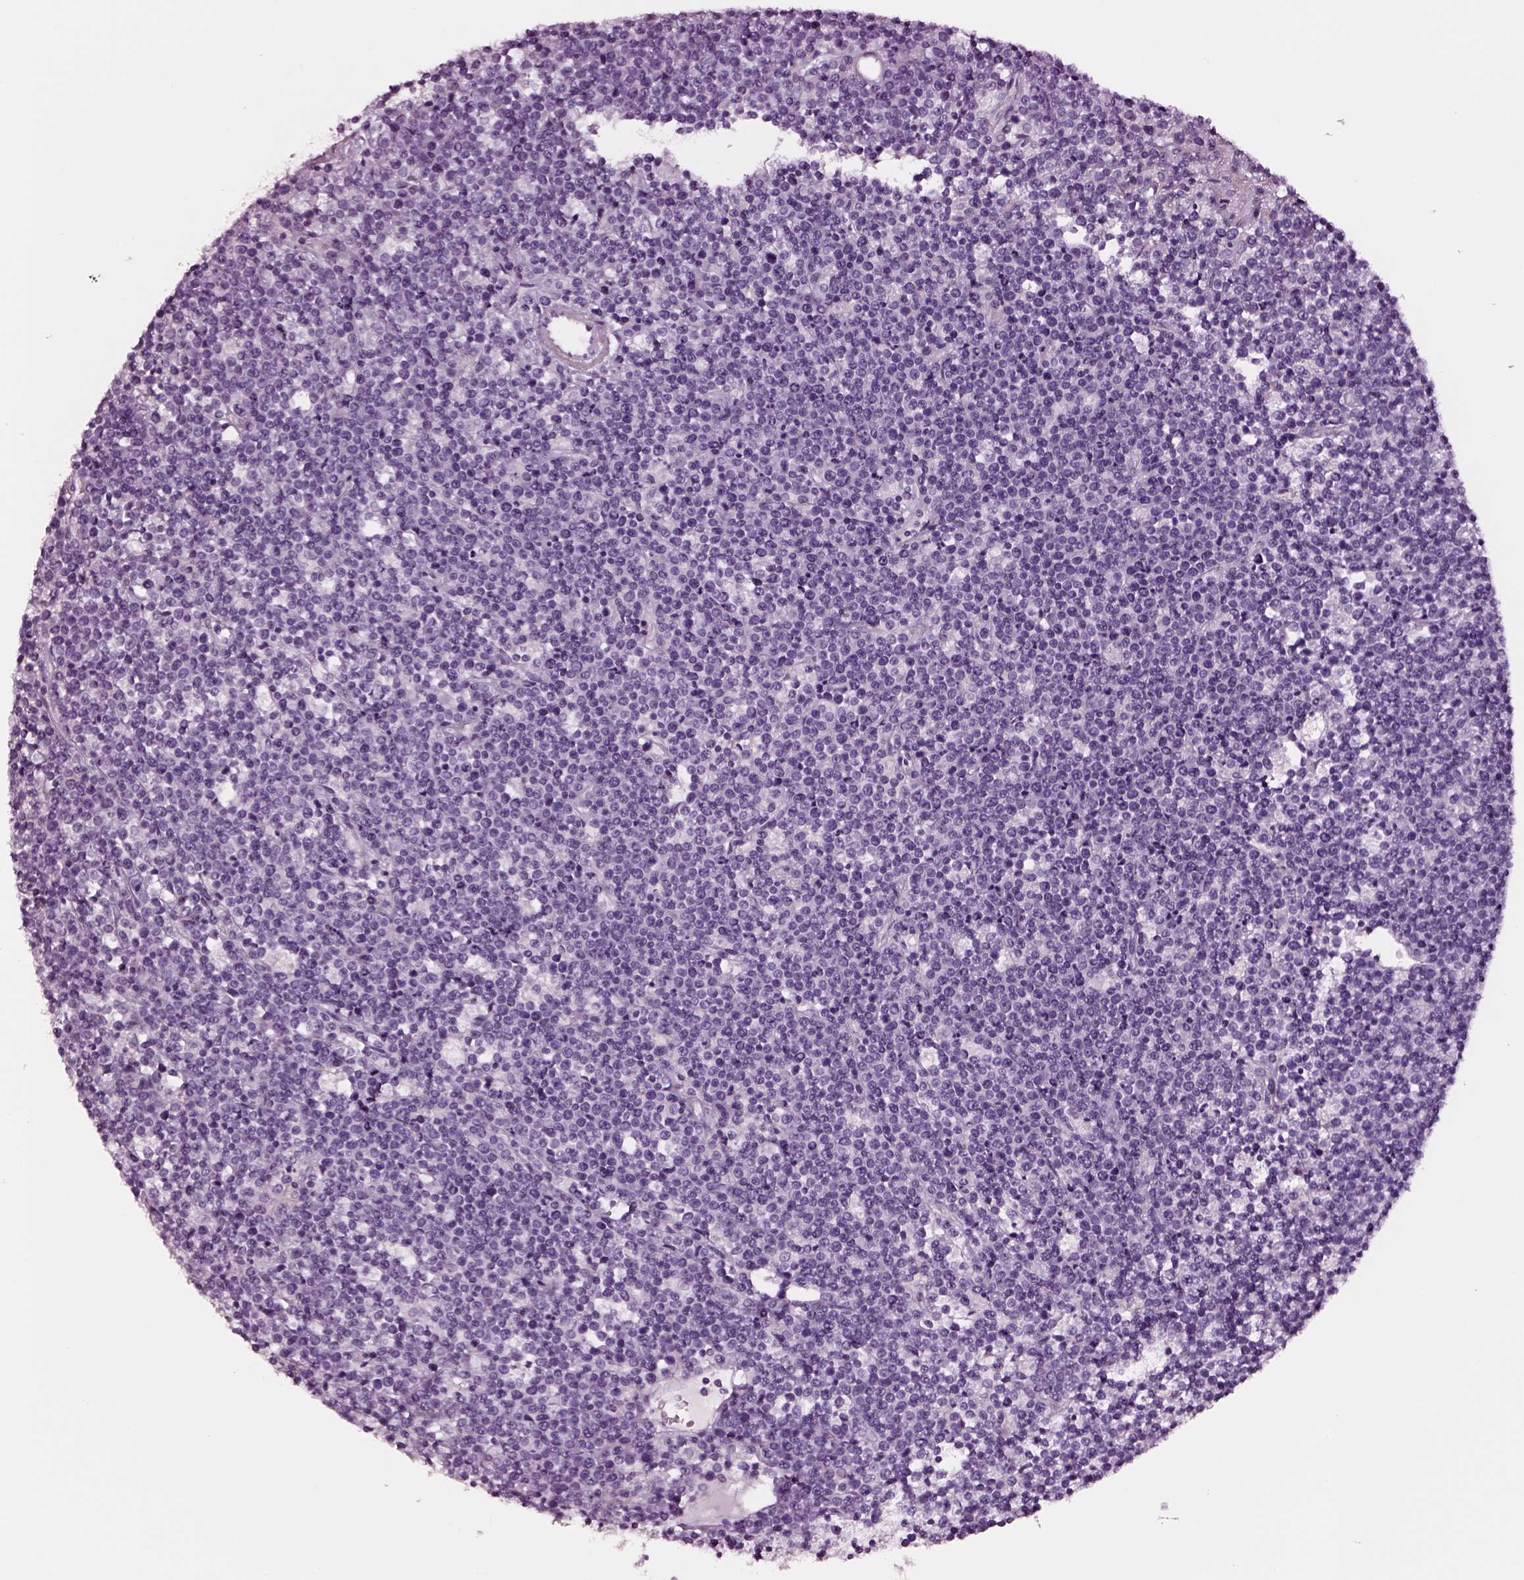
{"staining": {"intensity": "negative", "quantity": "none", "location": "none"}, "tissue": "lymphoma", "cell_type": "Tumor cells", "image_type": "cancer", "snomed": [{"axis": "morphology", "description": "Malignant lymphoma, non-Hodgkin's type, High grade"}, {"axis": "topography", "description": "Ovary"}], "caption": "Image shows no significant protein expression in tumor cells of high-grade malignant lymphoma, non-Hodgkin's type. (Immunohistochemistry, brightfield microscopy, high magnification).", "gene": "SOX10", "patient": {"sex": "female", "age": 56}}